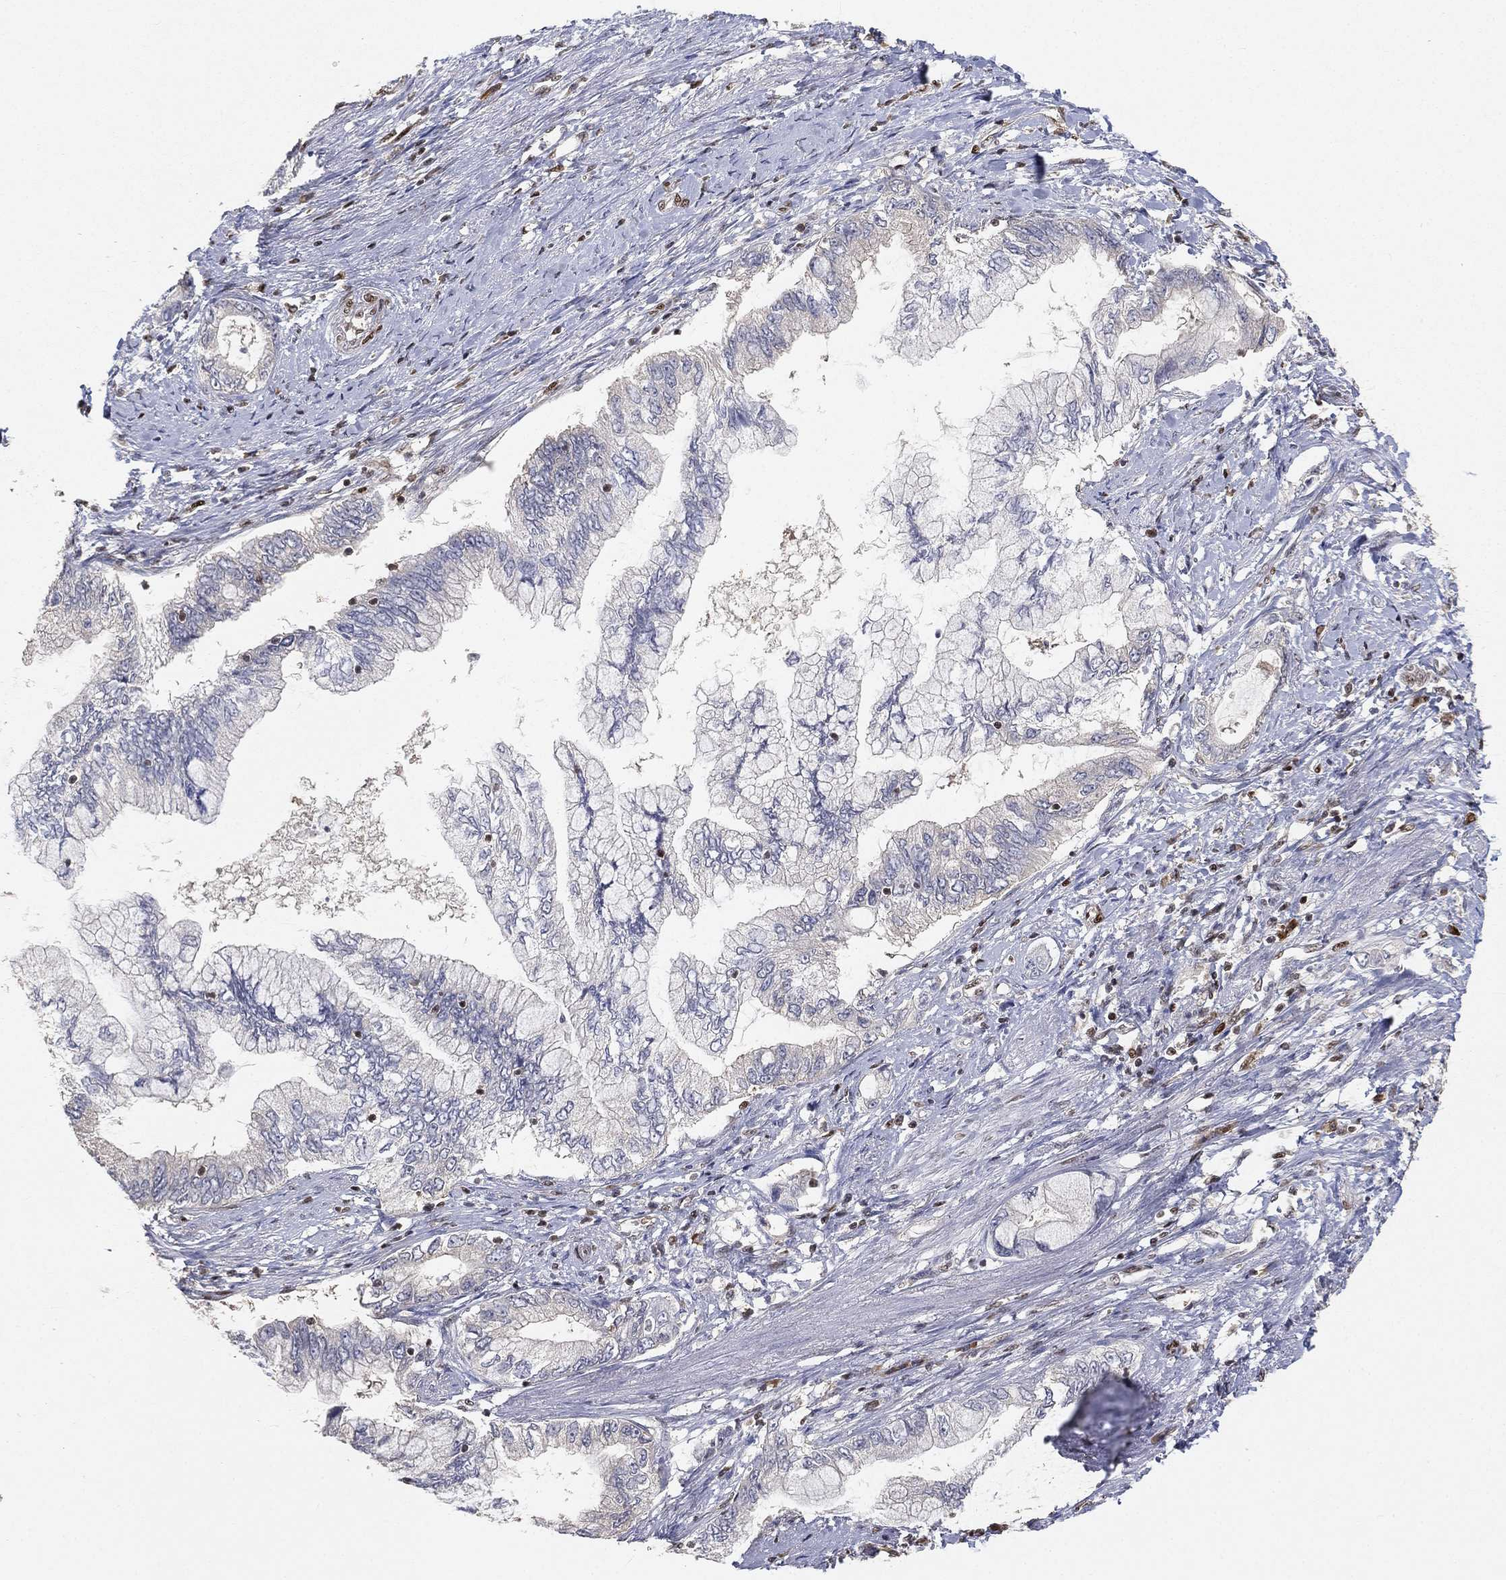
{"staining": {"intensity": "negative", "quantity": "none", "location": "none"}, "tissue": "pancreatic cancer", "cell_type": "Tumor cells", "image_type": "cancer", "snomed": [{"axis": "morphology", "description": "Adenocarcinoma, NOS"}, {"axis": "topography", "description": "Pancreas"}], "caption": "Tumor cells are negative for protein expression in human pancreatic cancer.", "gene": "CRTC3", "patient": {"sex": "female", "age": 73}}